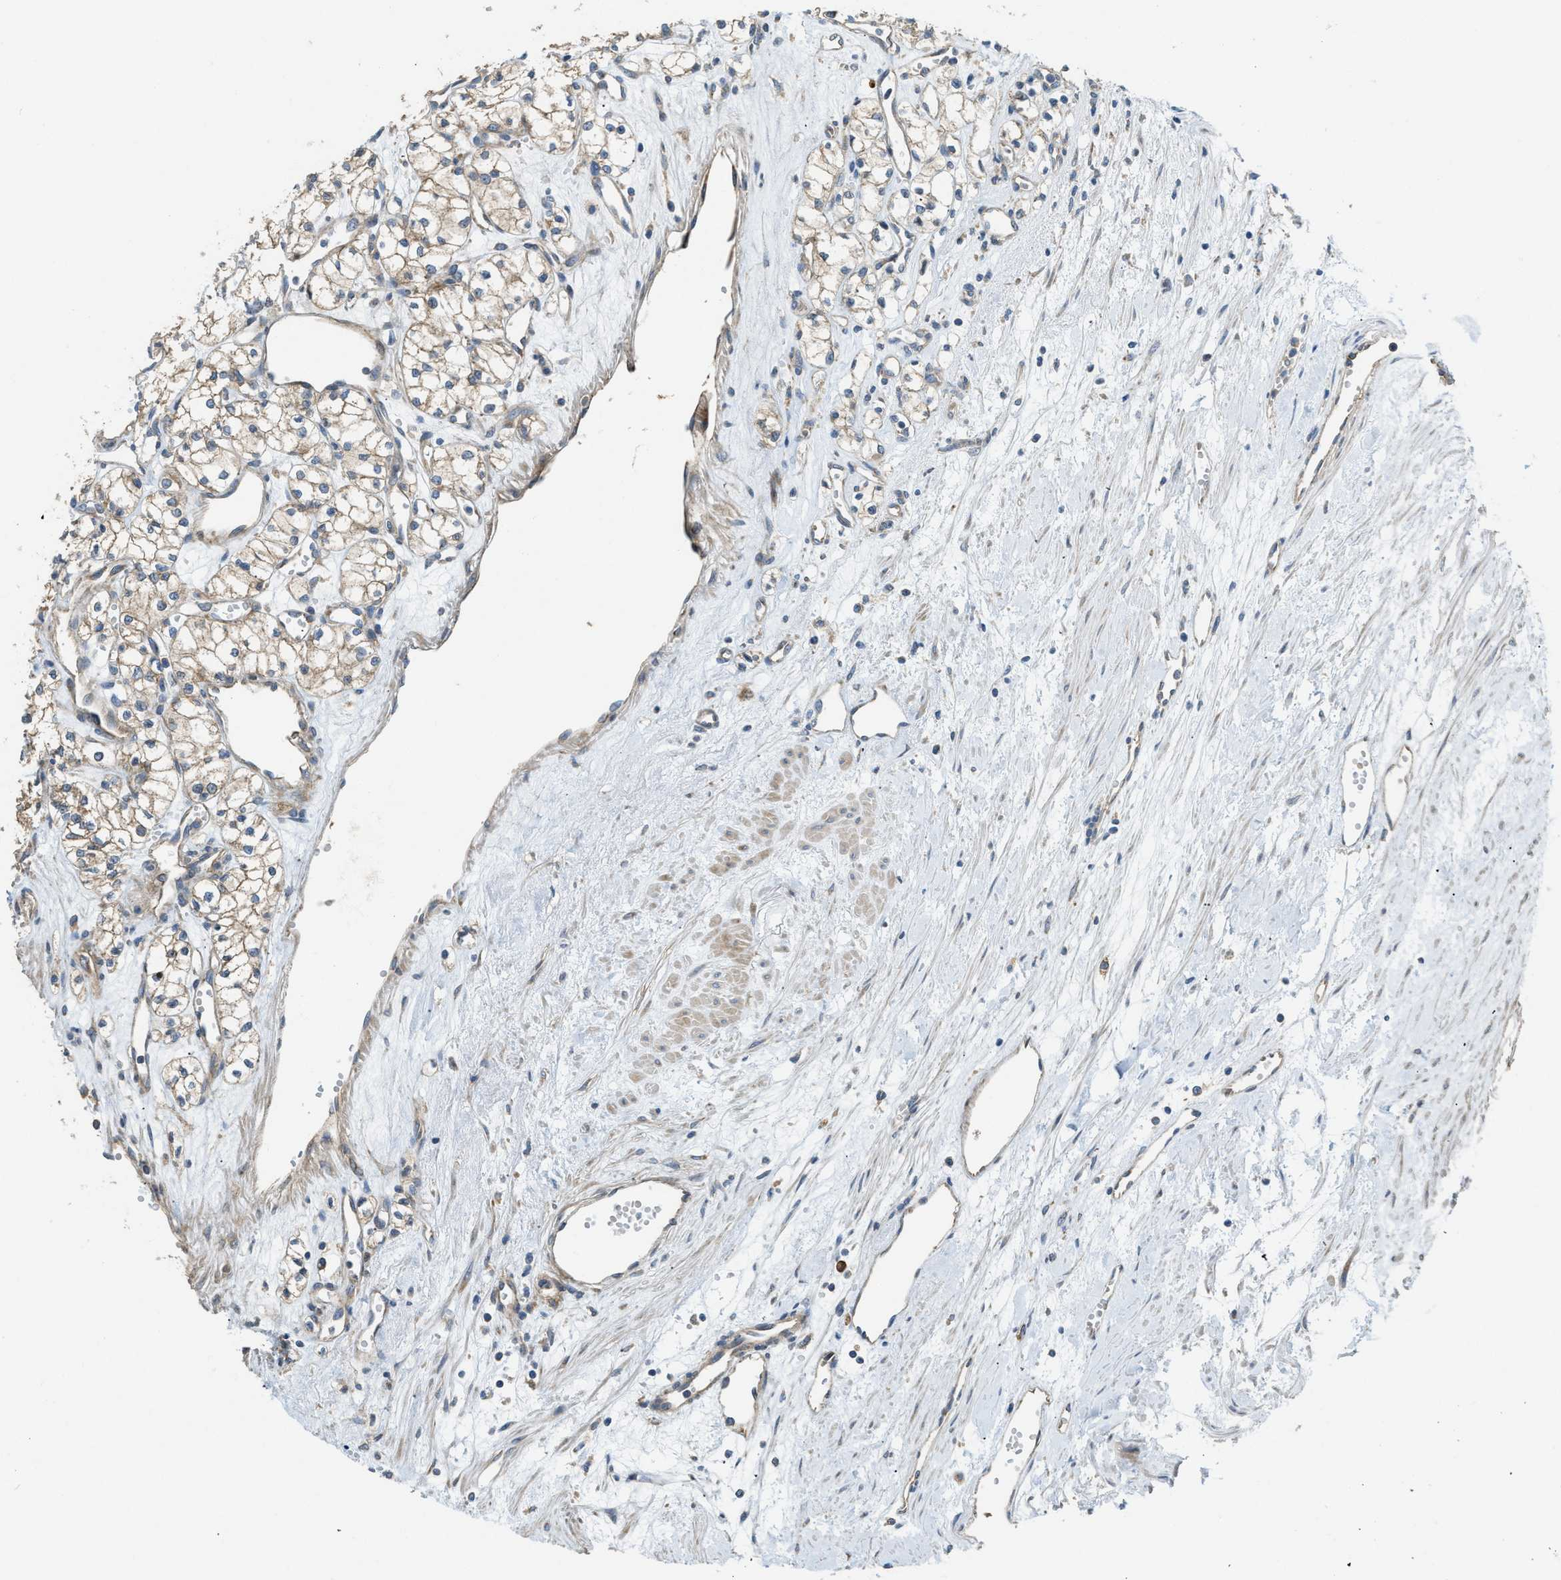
{"staining": {"intensity": "weak", "quantity": ">75%", "location": "cytoplasmic/membranous"}, "tissue": "renal cancer", "cell_type": "Tumor cells", "image_type": "cancer", "snomed": [{"axis": "morphology", "description": "Adenocarcinoma, NOS"}, {"axis": "topography", "description": "Kidney"}], "caption": "There is low levels of weak cytoplasmic/membranous expression in tumor cells of renal cancer (adenocarcinoma), as demonstrated by immunohistochemical staining (brown color).", "gene": "TMEM68", "patient": {"sex": "male", "age": 59}}